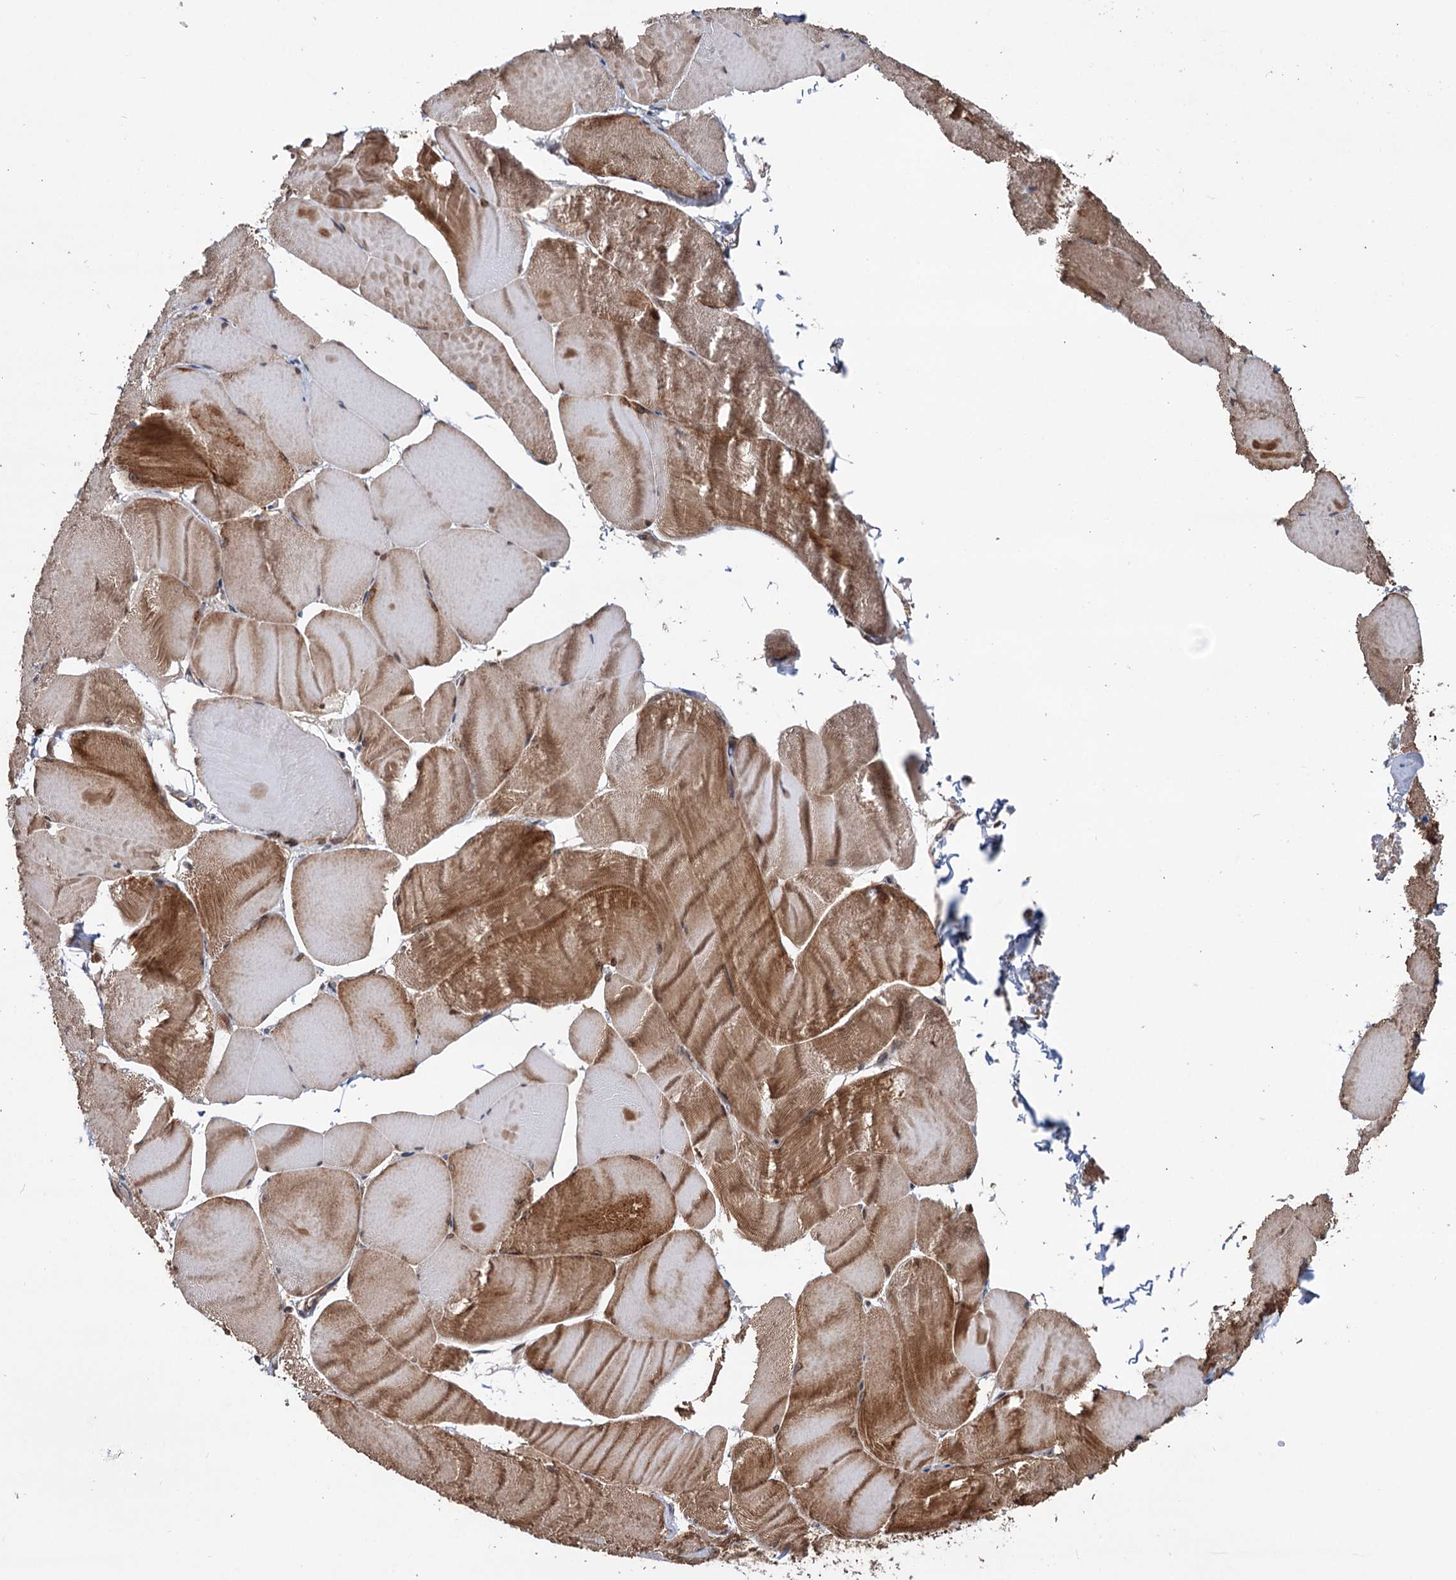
{"staining": {"intensity": "moderate", "quantity": ">75%", "location": "cytoplasmic/membranous,nuclear"}, "tissue": "skeletal muscle", "cell_type": "Myocytes", "image_type": "normal", "snomed": [{"axis": "morphology", "description": "Normal tissue, NOS"}, {"axis": "morphology", "description": "Basal cell carcinoma"}, {"axis": "topography", "description": "Skeletal muscle"}], "caption": "Skeletal muscle stained with DAB IHC displays medium levels of moderate cytoplasmic/membranous,nuclear staining in about >75% of myocytes.", "gene": "GRIP1", "patient": {"sex": "female", "age": 64}}